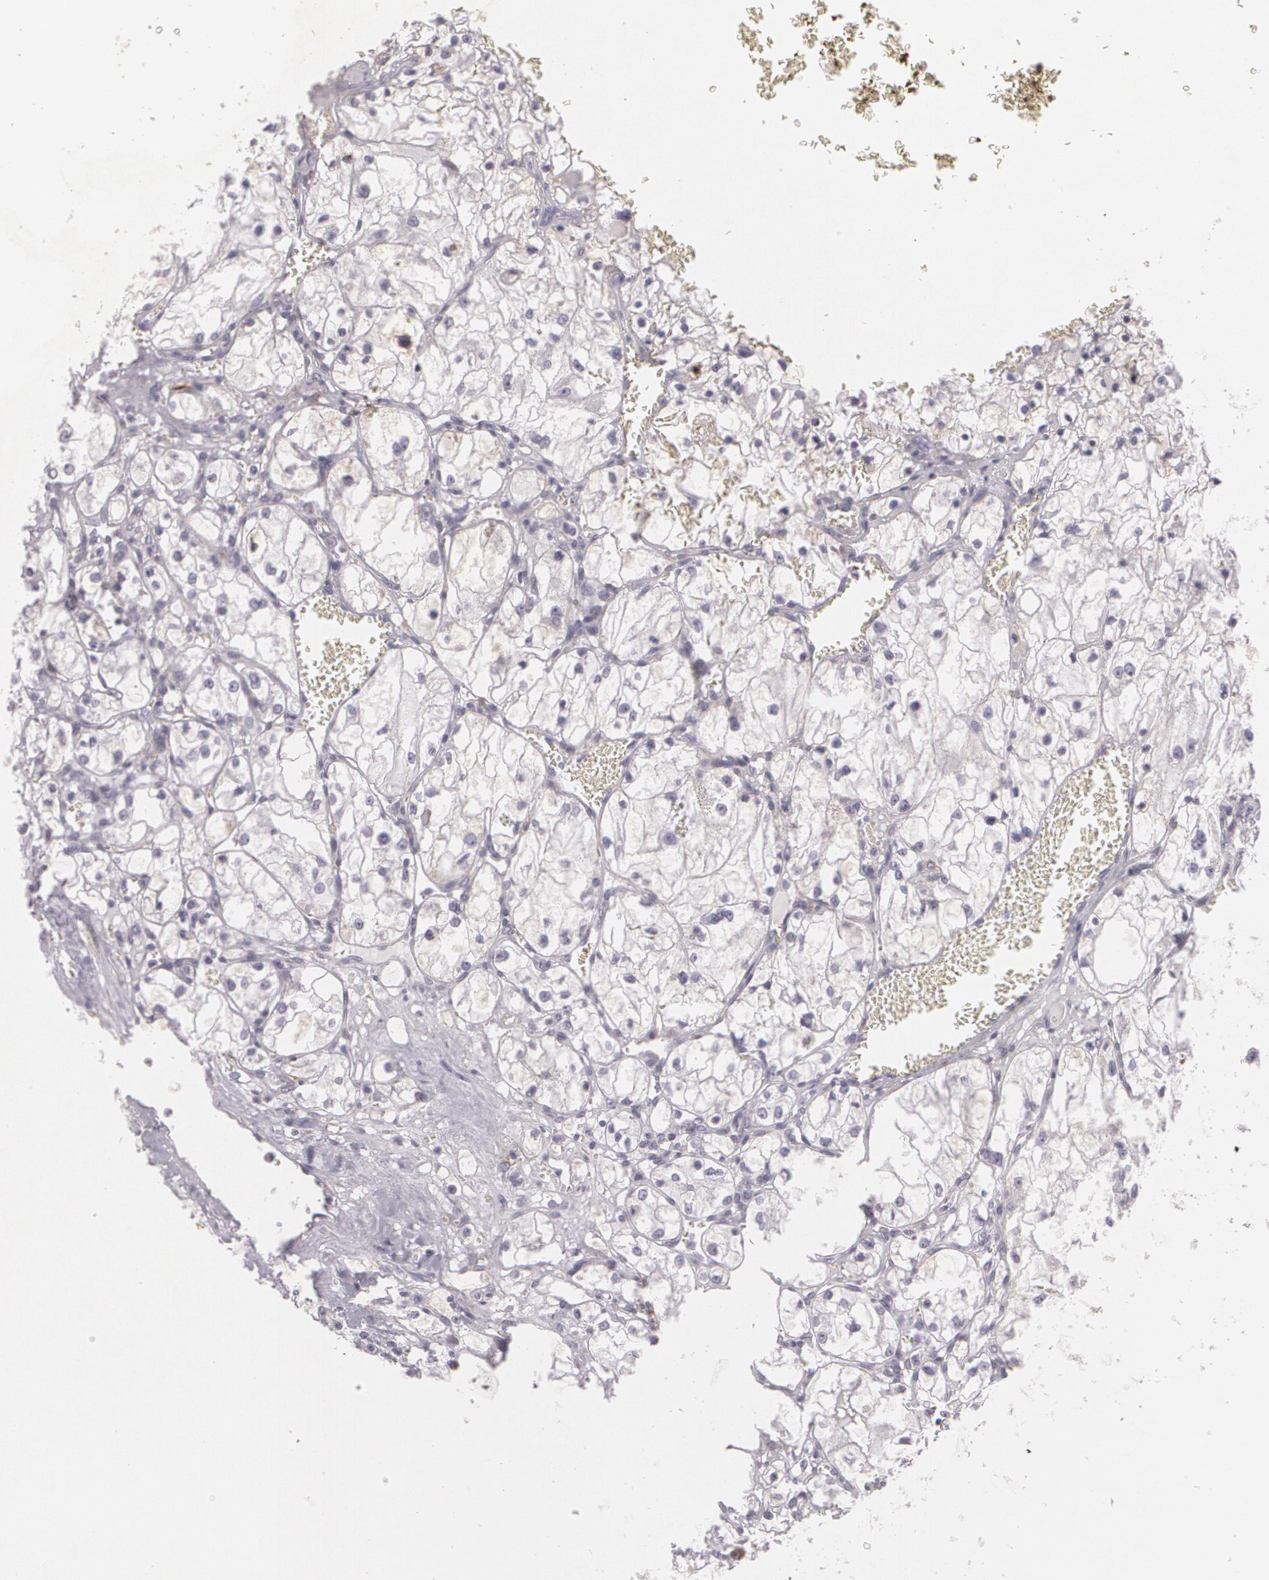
{"staining": {"intensity": "negative", "quantity": "none", "location": "none"}, "tissue": "renal cancer", "cell_type": "Tumor cells", "image_type": "cancer", "snomed": [{"axis": "morphology", "description": "Adenocarcinoma, NOS"}, {"axis": "topography", "description": "Kidney"}], "caption": "There is no significant positivity in tumor cells of renal adenocarcinoma.", "gene": "MAP2", "patient": {"sex": "male", "age": 61}}